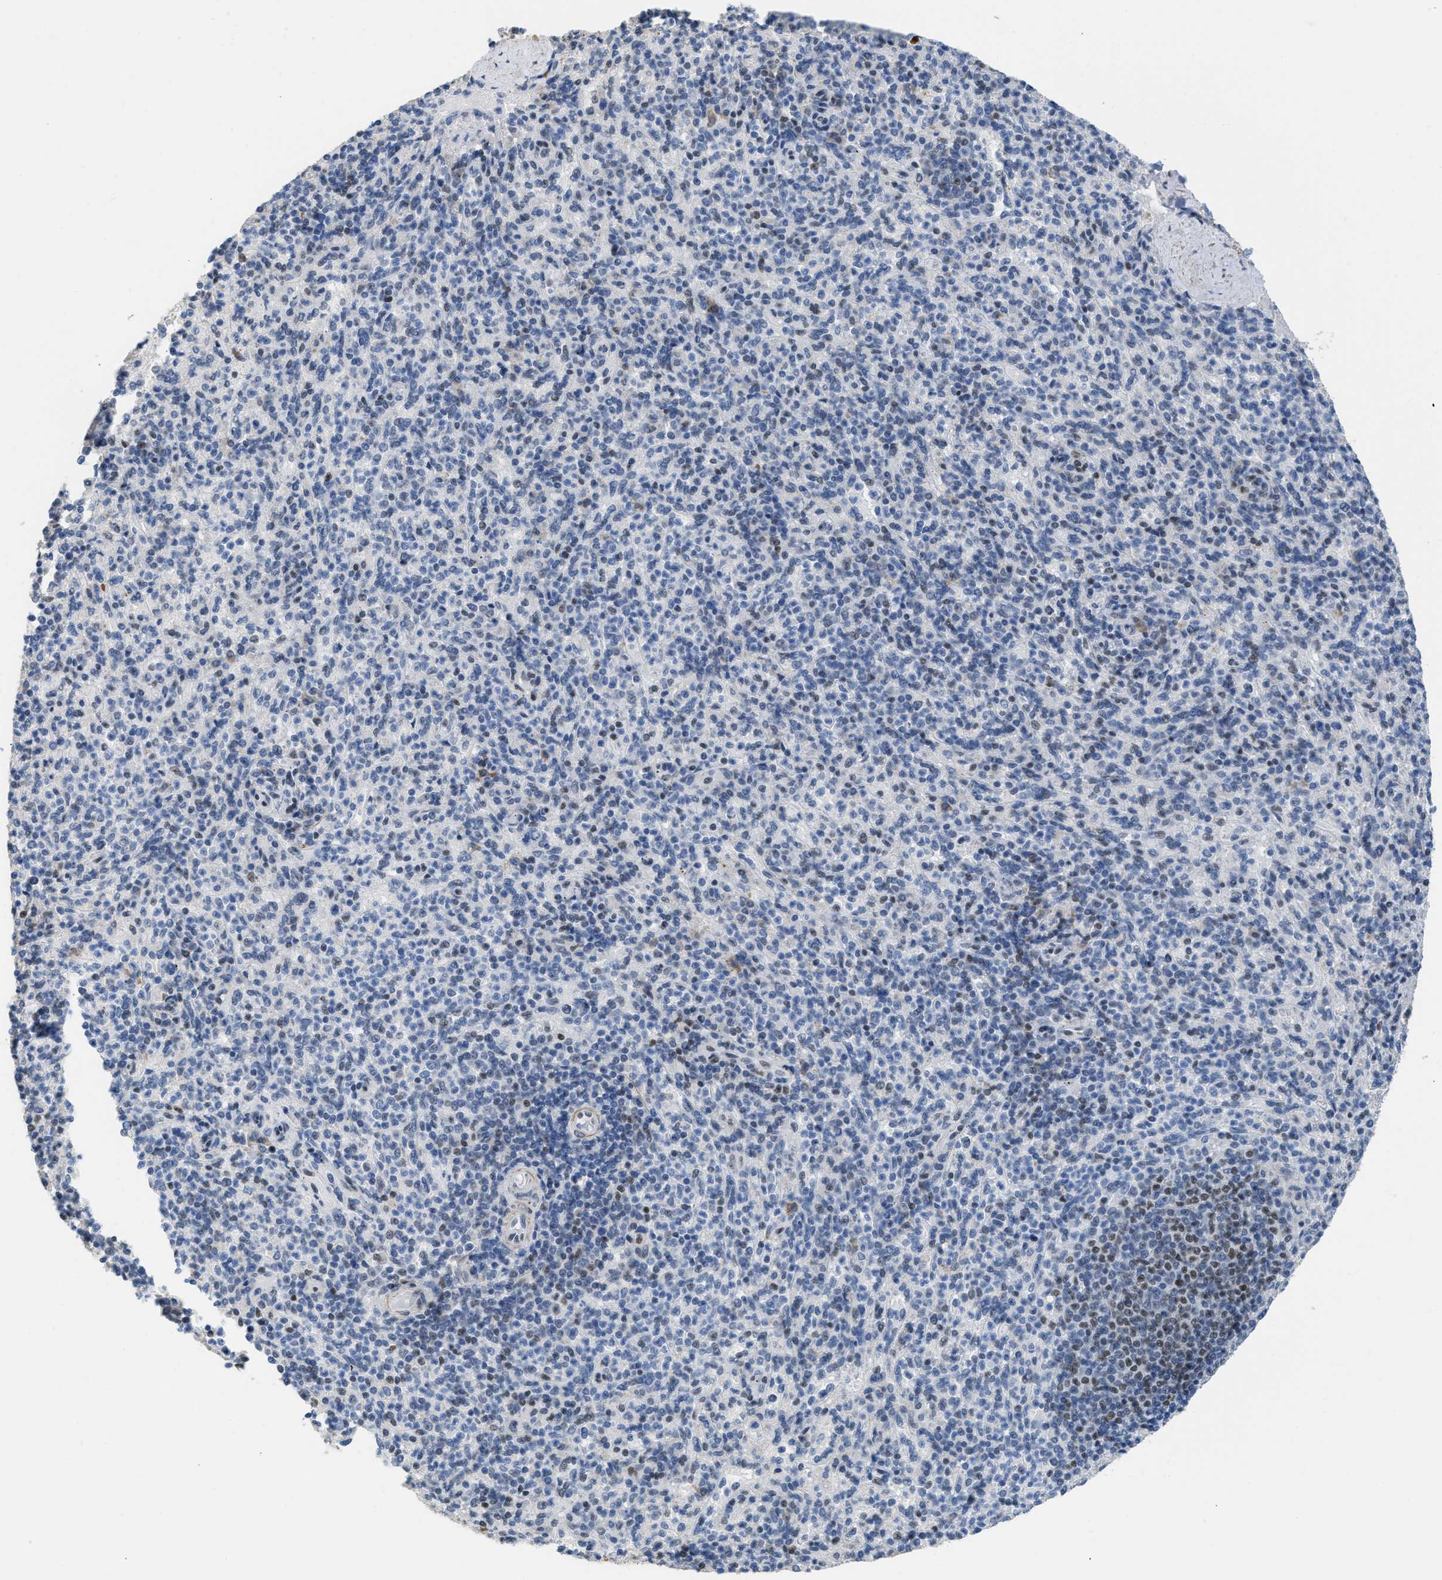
{"staining": {"intensity": "moderate", "quantity": "<25%", "location": "nuclear"}, "tissue": "spleen", "cell_type": "Cells in red pulp", "image_type": "normal", "snomed": [{"axis": "morphology", "description": "Normal tissue, NOS"}, {"axis": "topography", "description": "Spleen"}], "caption": "High-power microscopy captured an immunohistochemistry (IHC) histopathology image of normal spleen, revealing moderate nuclear positivity in about <25% of cells in red pulp. (DAB IHC with brightfield microscopy, high magnification).", "gene": "SCAF4", "patient": {"sex": "male", "age": 36}}